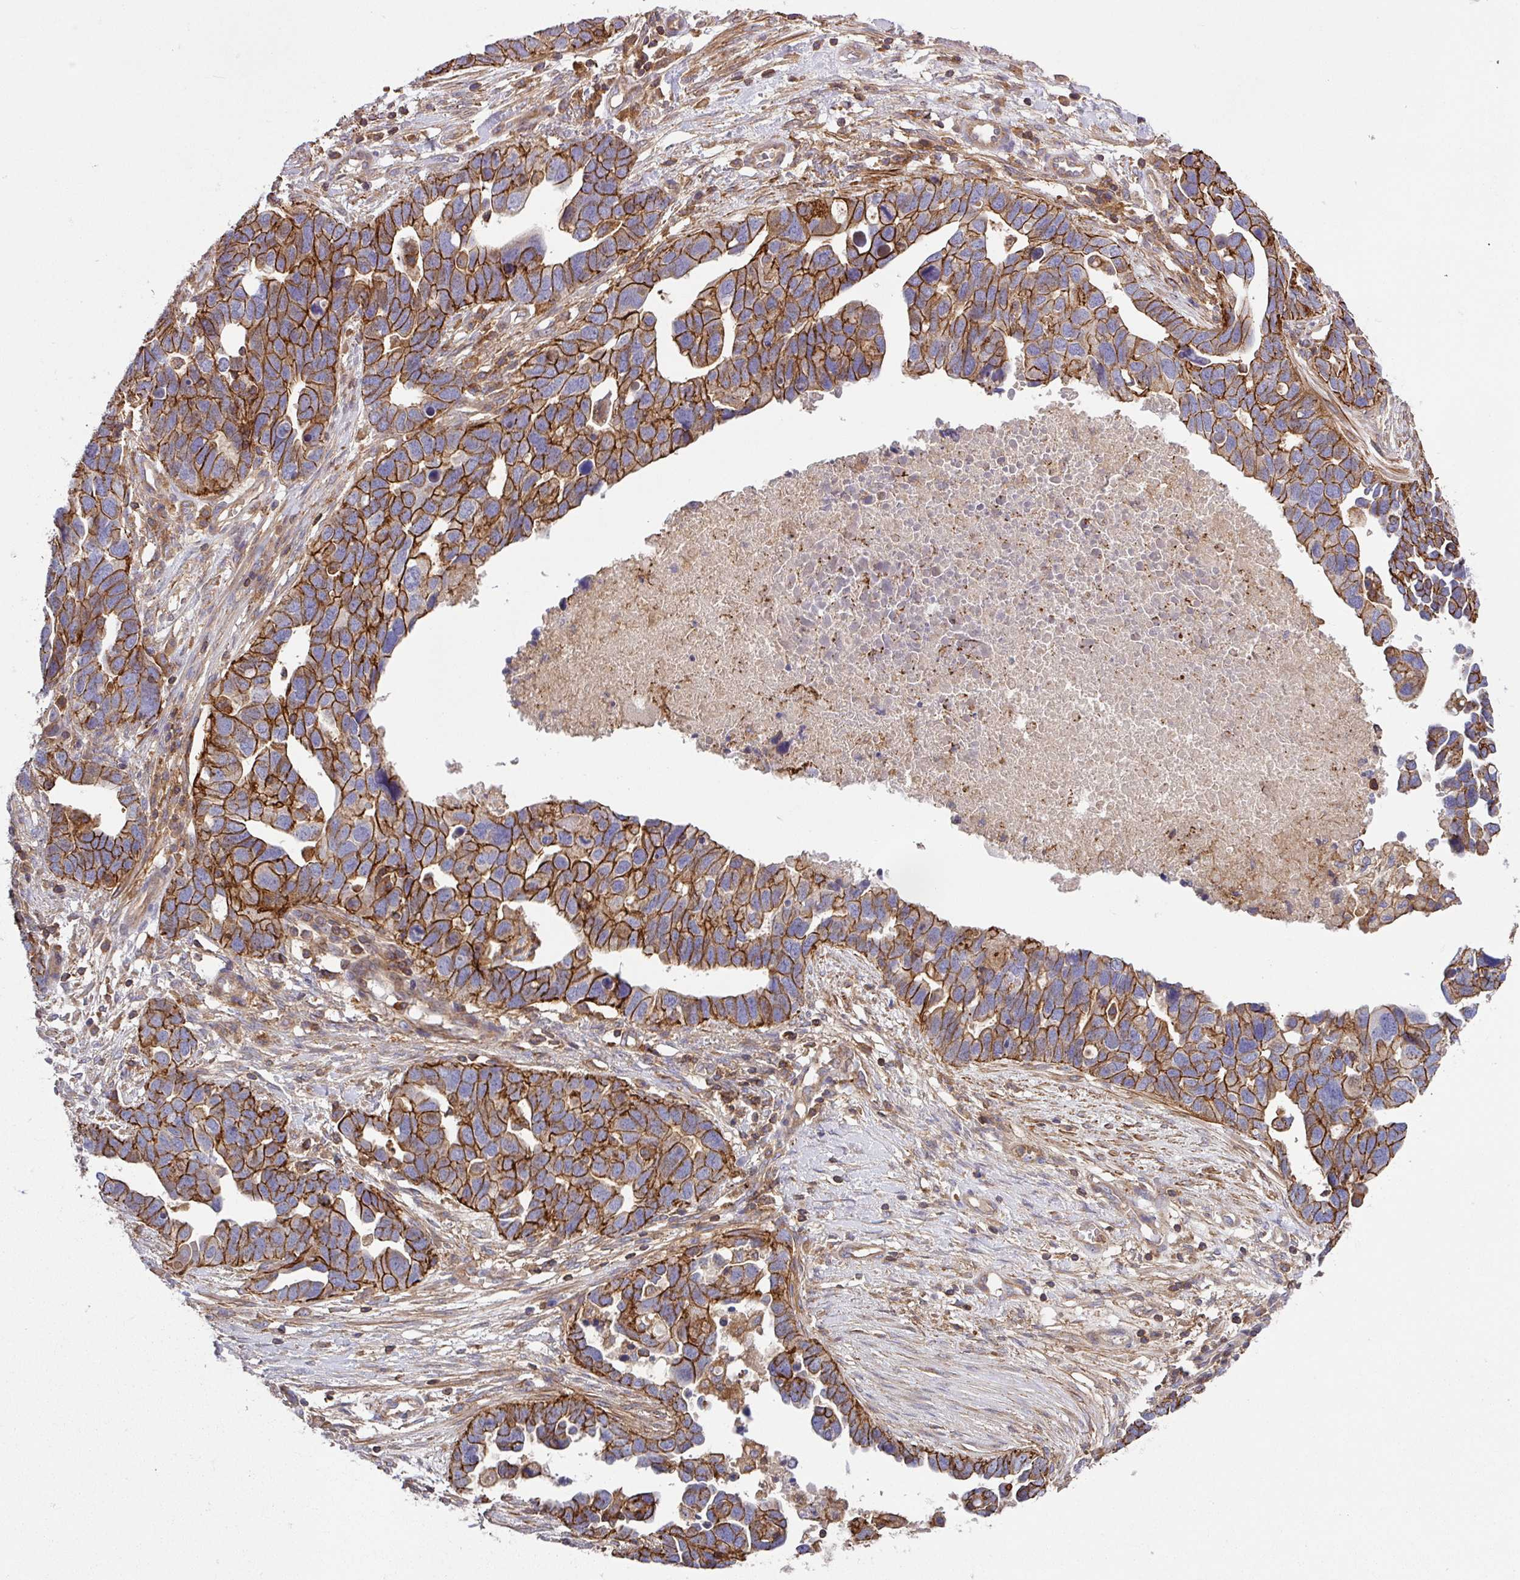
{"staining": {"intensity": "strong", "quantity": ">75%", "location": "cytoplasmic/membranous"}, "tissue": "ovarian cancer", "cell_type": "Tumor cells", "image_type": "cancer", "snomed": [{"axis": "morphology", "description": "Cystadenocarcinoma, serous, NOS"}, {"axis": "topography", "description": "Ovary"}], "caption": "A high-resolution photomicrograph shows immunohistochemistry (IHC) staining of ovarian cancer (serous cystadenocarcinoma), which displays strong cytoplasmic/membranous staining in about >75% of tumor cells. (Brightfield microscopy of DAB IHC at high magnification).", "gene": "RIC1", "patient": {"sex": "female", "age": 54}}